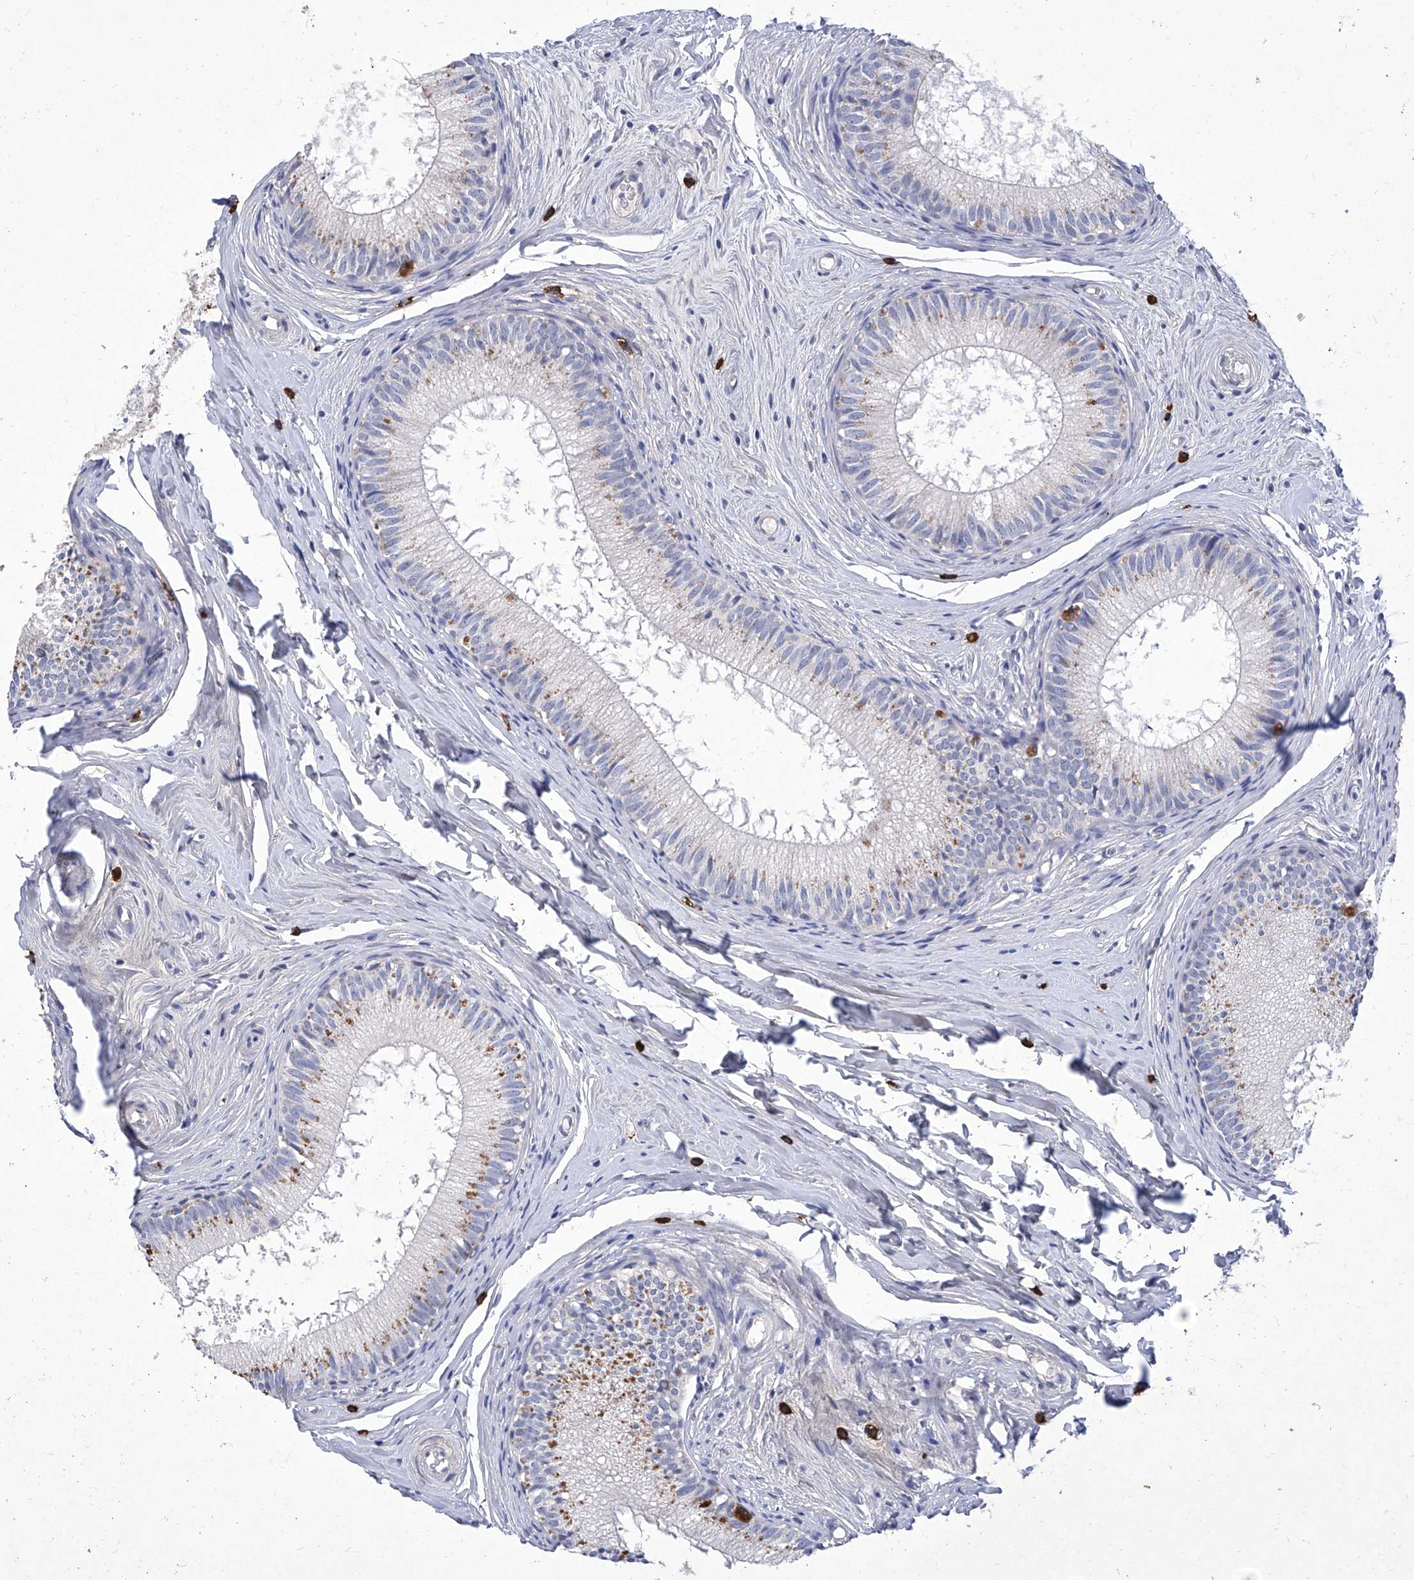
{"staining": {"intensity": "negative", "quantity": "none", "location": "none"}, "tissue": "epididymis", "cell_type": "Glandular cells", "image_type": "normal", "snomed": [{"axis": "morphology", "description": "Normal tissue, NOS"}, {"axis": "topography", "description": "Epididymis"}], "caption": "Glandular cells are negative for brown protein staining in benign epididymis. (Brightfield microscopy of DAB (3,3'-diaminobenzidine) IHC at high magnification).", "gene": "IFNL2", "patient": {"sex": "male", "age": 34}}